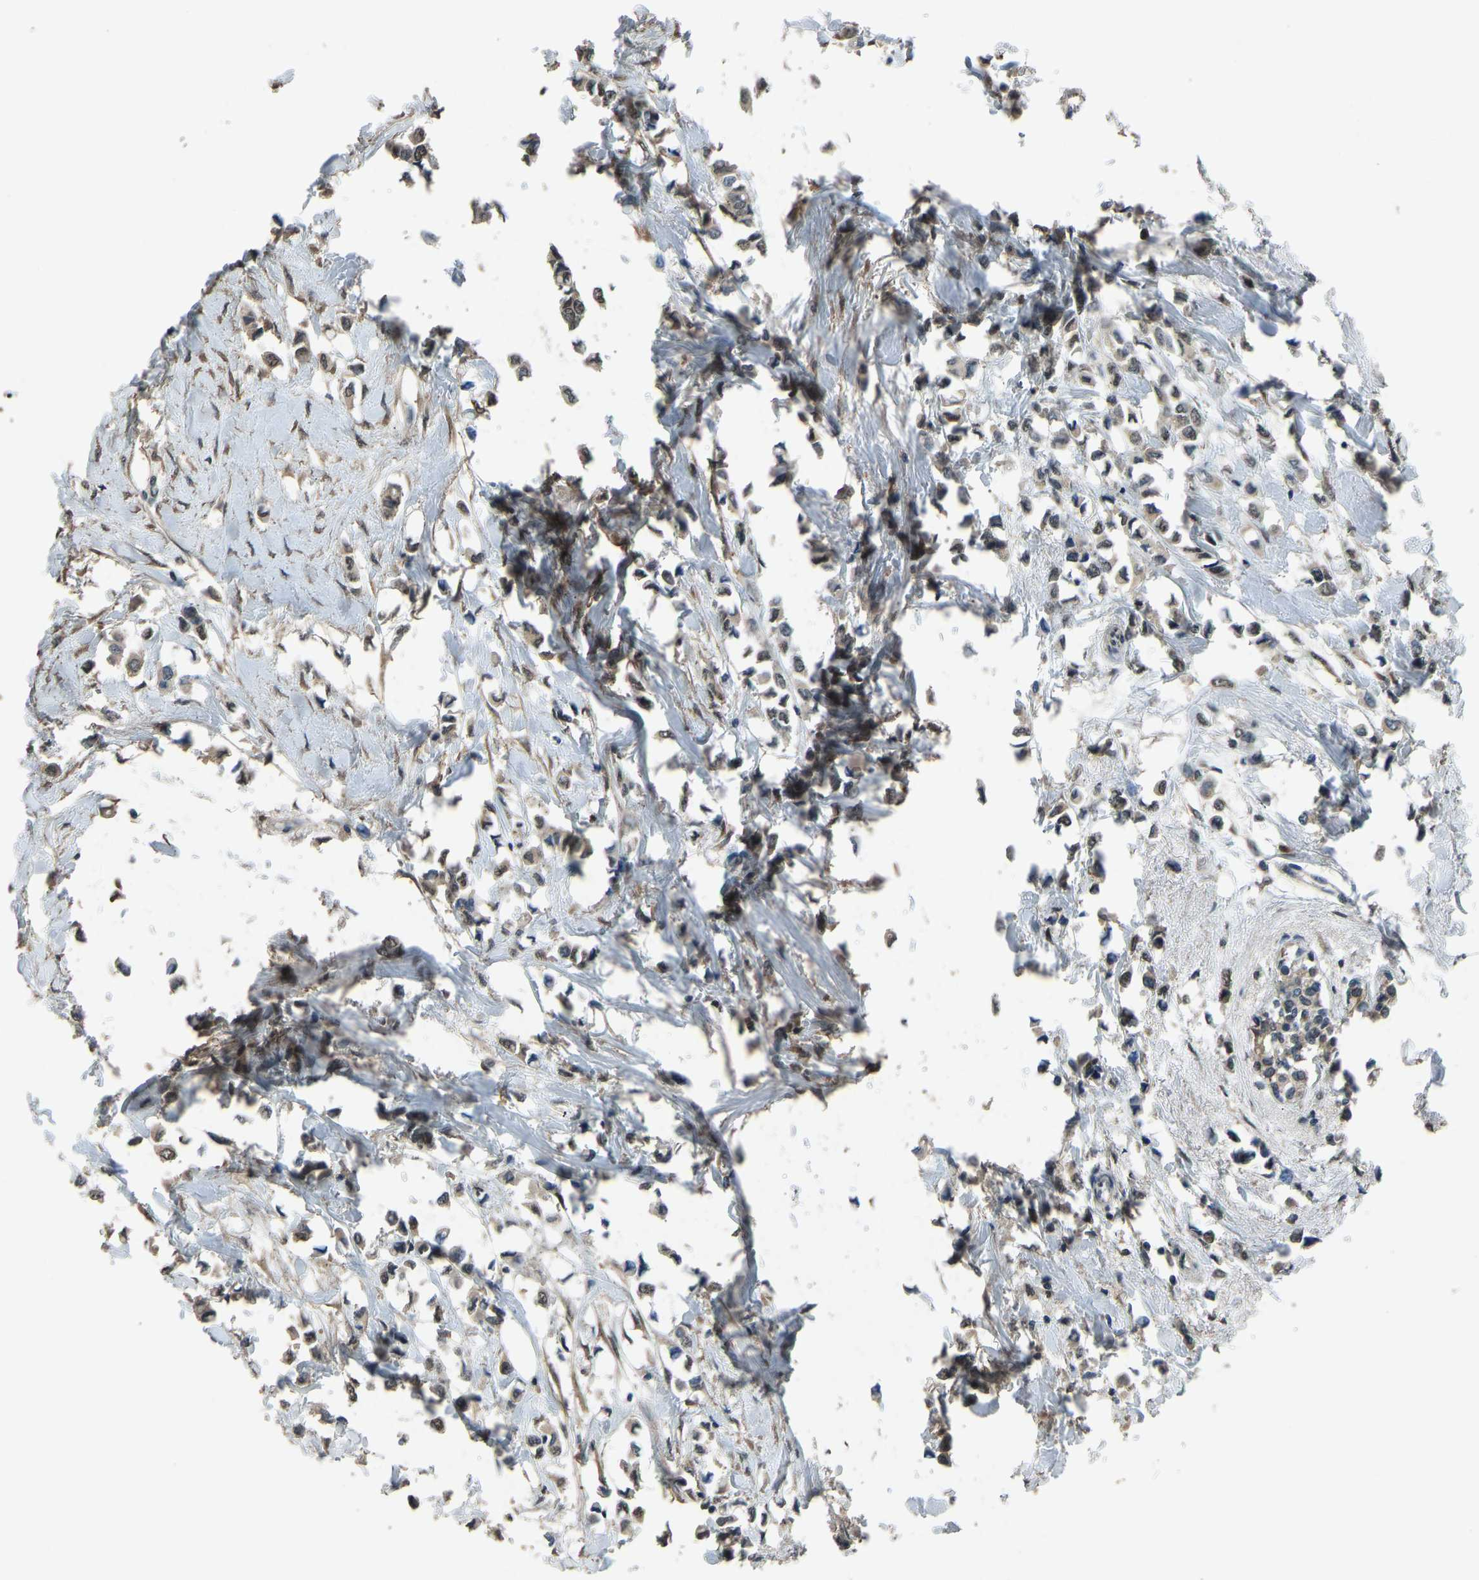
{"staining": {"intensity": "weak", "quantity": "25%-75%", "location": "cytoplasmic/membranous"}, "tissue": "breast cancer", "cell_type": "Tumor cells", "image_type": "cancer", "snomed": [{"axis": "morphology", "description": "Lobular carcinoma"}, {"axis": "topography", "description": "Breast"}], "caption": "Human breast cancer stained with a protein marker reveals weak staining in tumor cells.", "gene": "TOX4", "patient": {"sex": "female", "age": 51}}